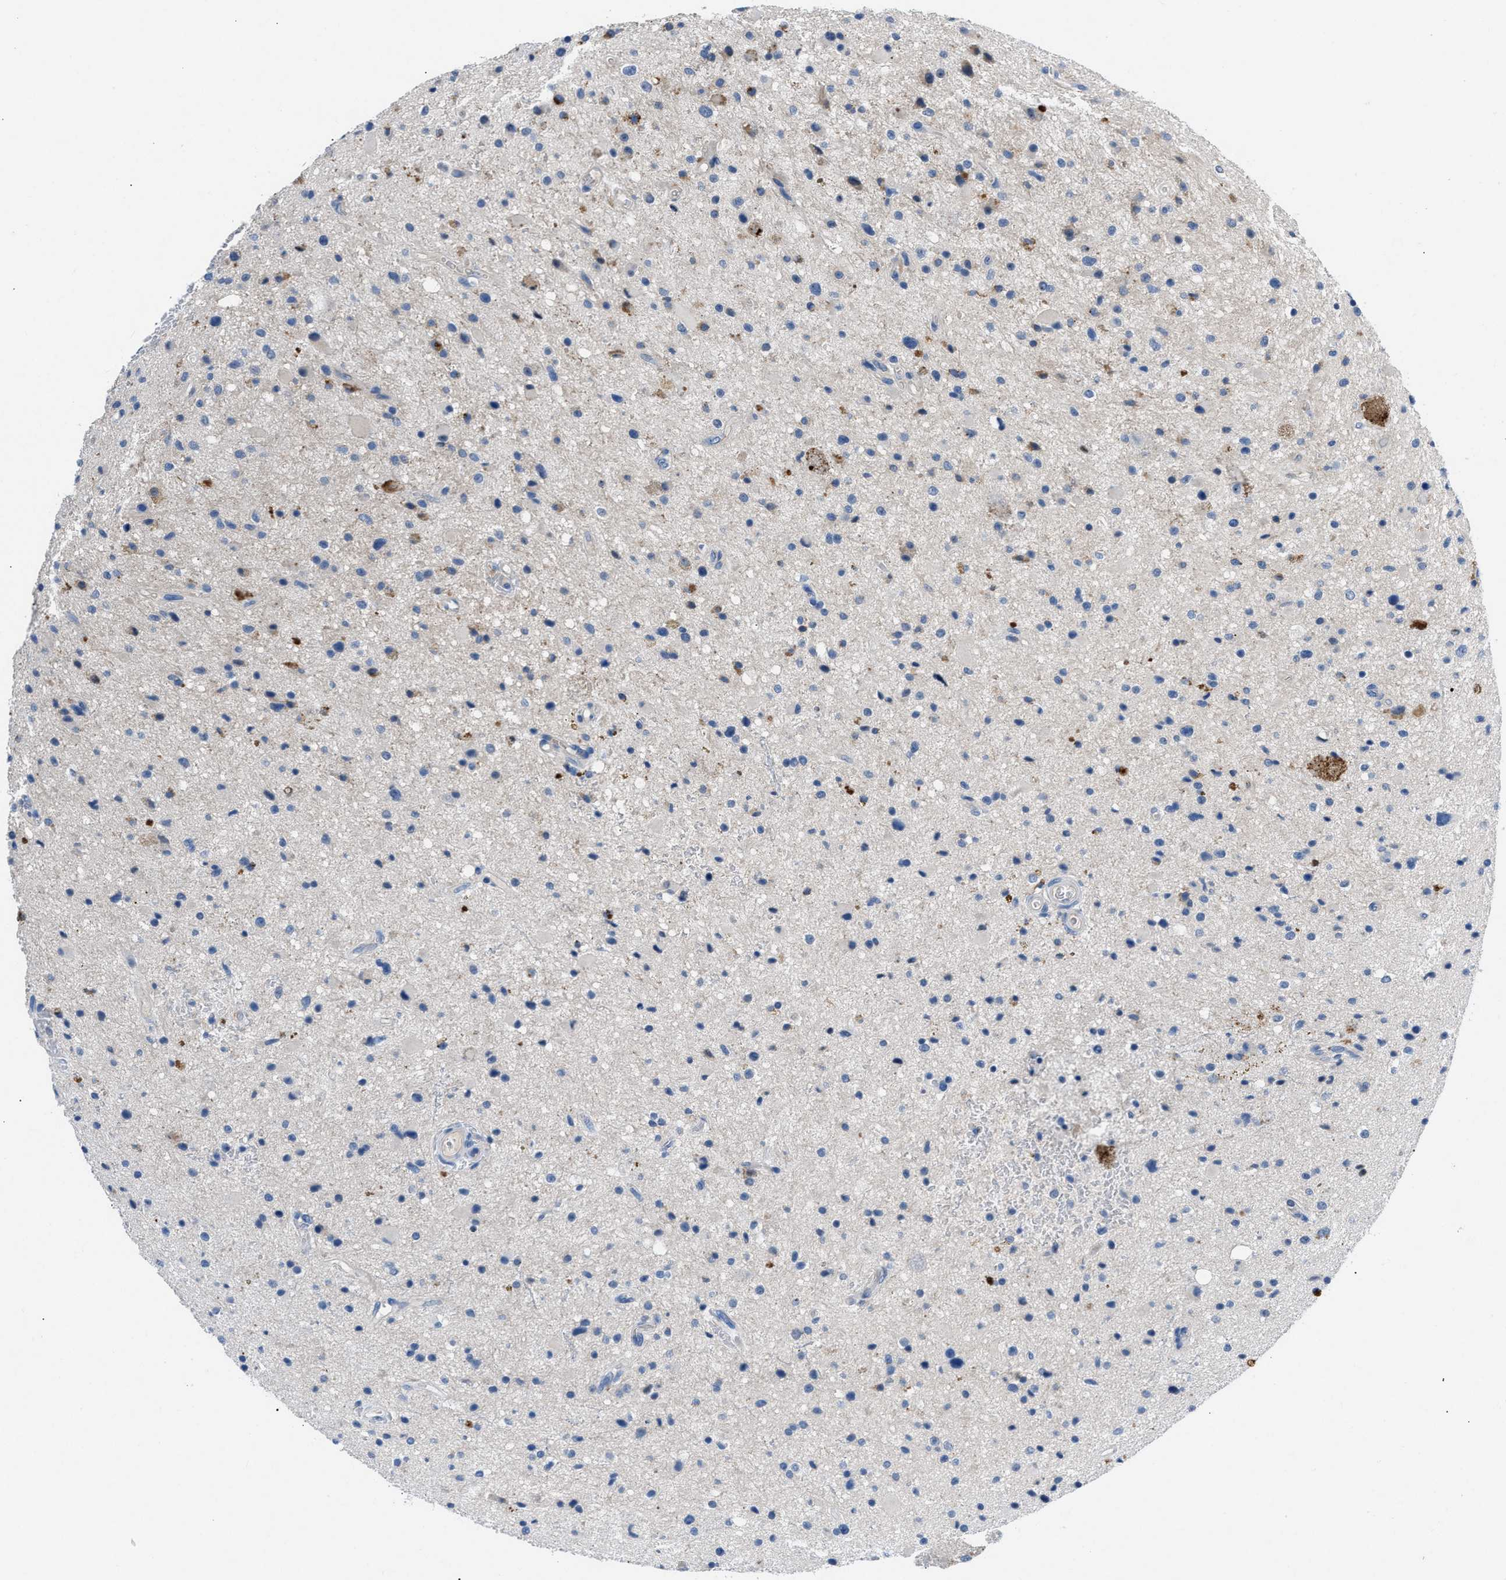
{"staining": {"intensity": "negative", "quantity": "none", "location": "none"}, "tissue": "glioma", "cell_type": "Tumor cells", "image_type": "cancer", "snomed": [{"axis": "morphology", "description": "Glioma, malignant, High grade"}, {"axis": "topography", "description": "Brain"}], "caption": "High magnification brightfield microscopy of glioma stained with DAB (3,3'-diaminobenzidine) (brown) and counterstained with hematoxylin (blue): tumor cells show no significant expression.", "gene": "DNAAF5", "patient": {"sex": "male", "age": 33}}